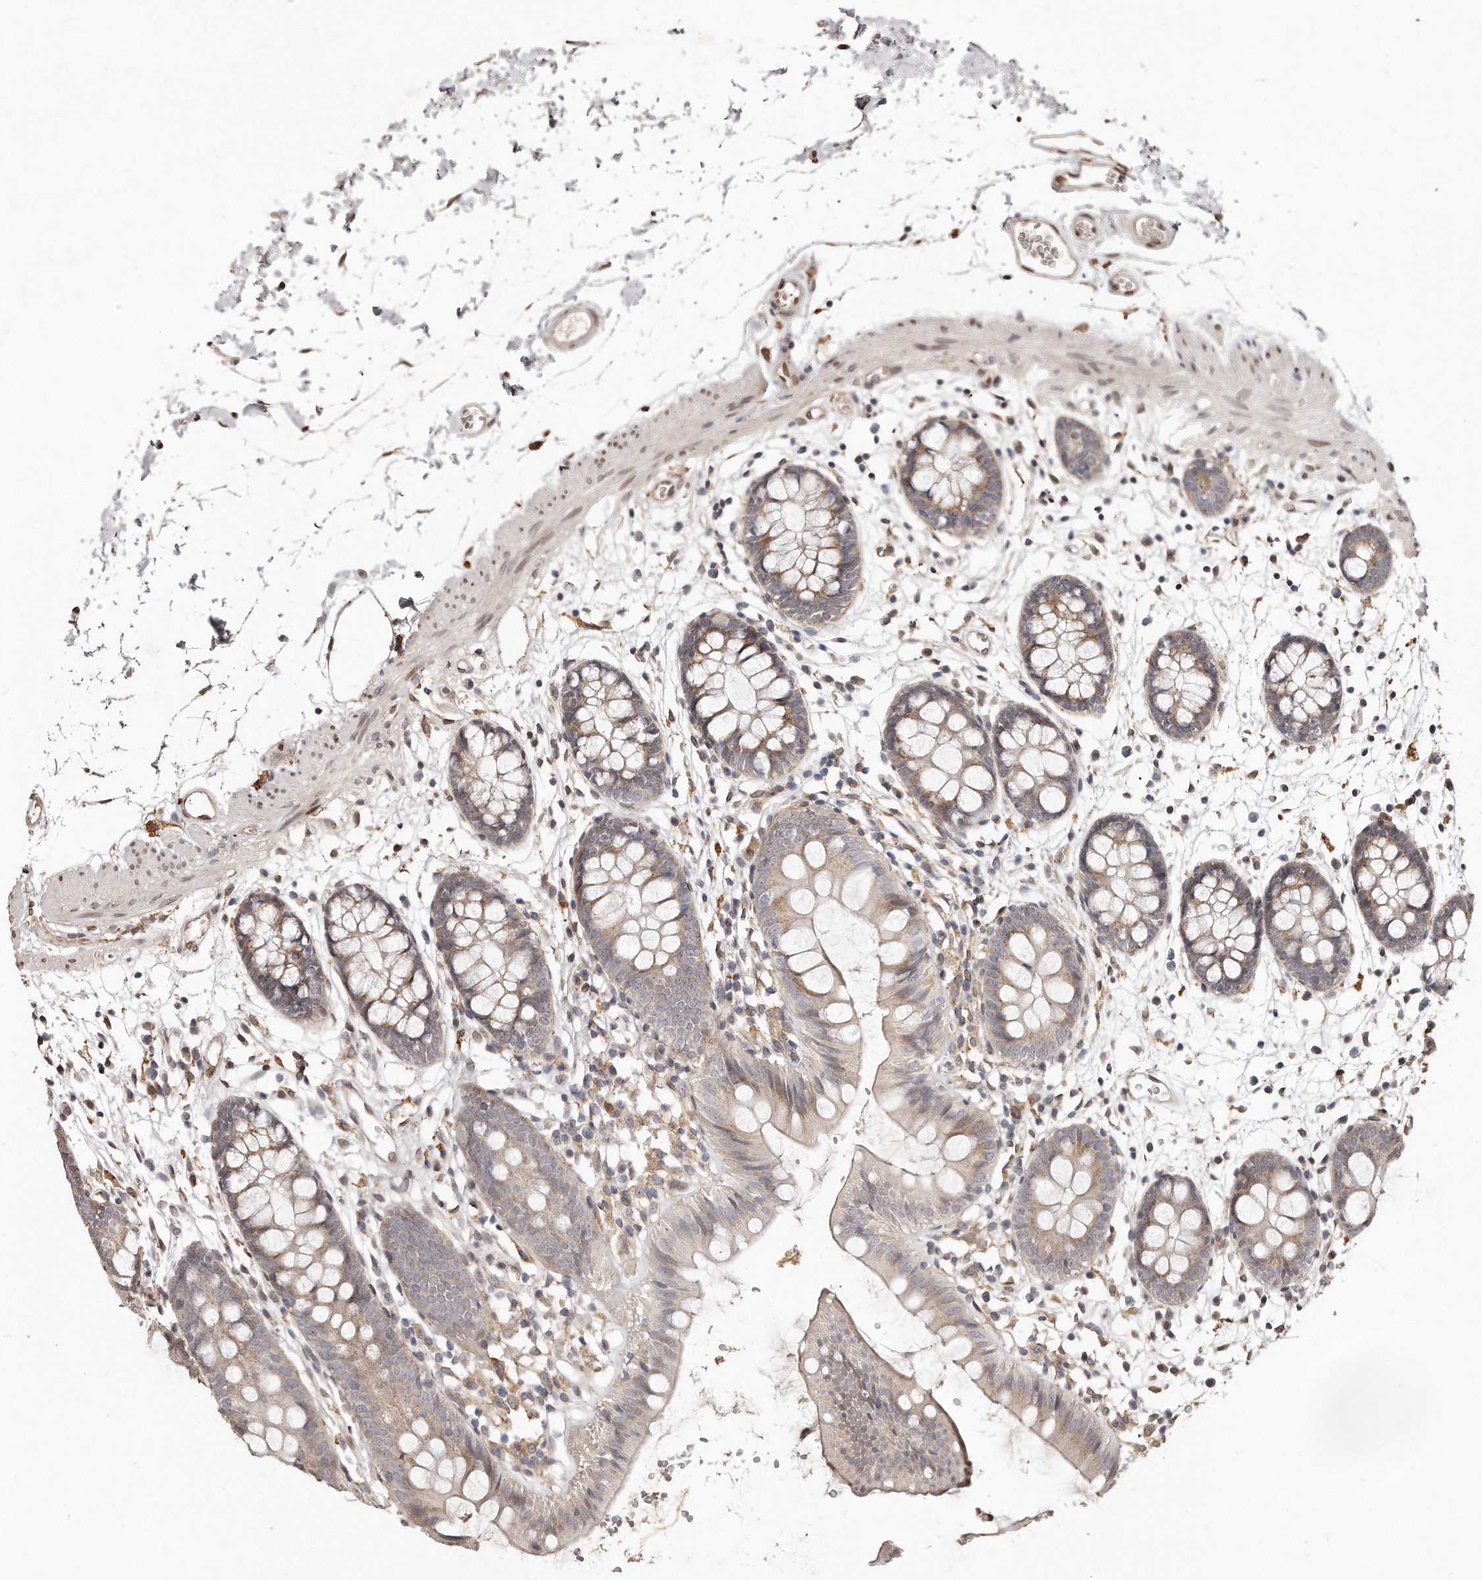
{"staining": {"intensity": "moderate", "quantity": ">75%", "location": "cytoplasmic/membranous,nuclear"}, "tissue": "colon", "cell_type": "Endothelial cells", "image_type": "normal", "snomed": [{"axis": "morphology", "description": "Normal tissue, NOS"}, {"axis": "topography", "description": "Colon"}], "caption": "IHC histopathology image of benign human colon stained for a protein (brown), which shows medium levels of moderate cytoplasmic/membranous,nuclear staining in approximately >75% of endothelial cells.", "gene": "HASPIN", "patient": {"sex": "male", "age": 56}}